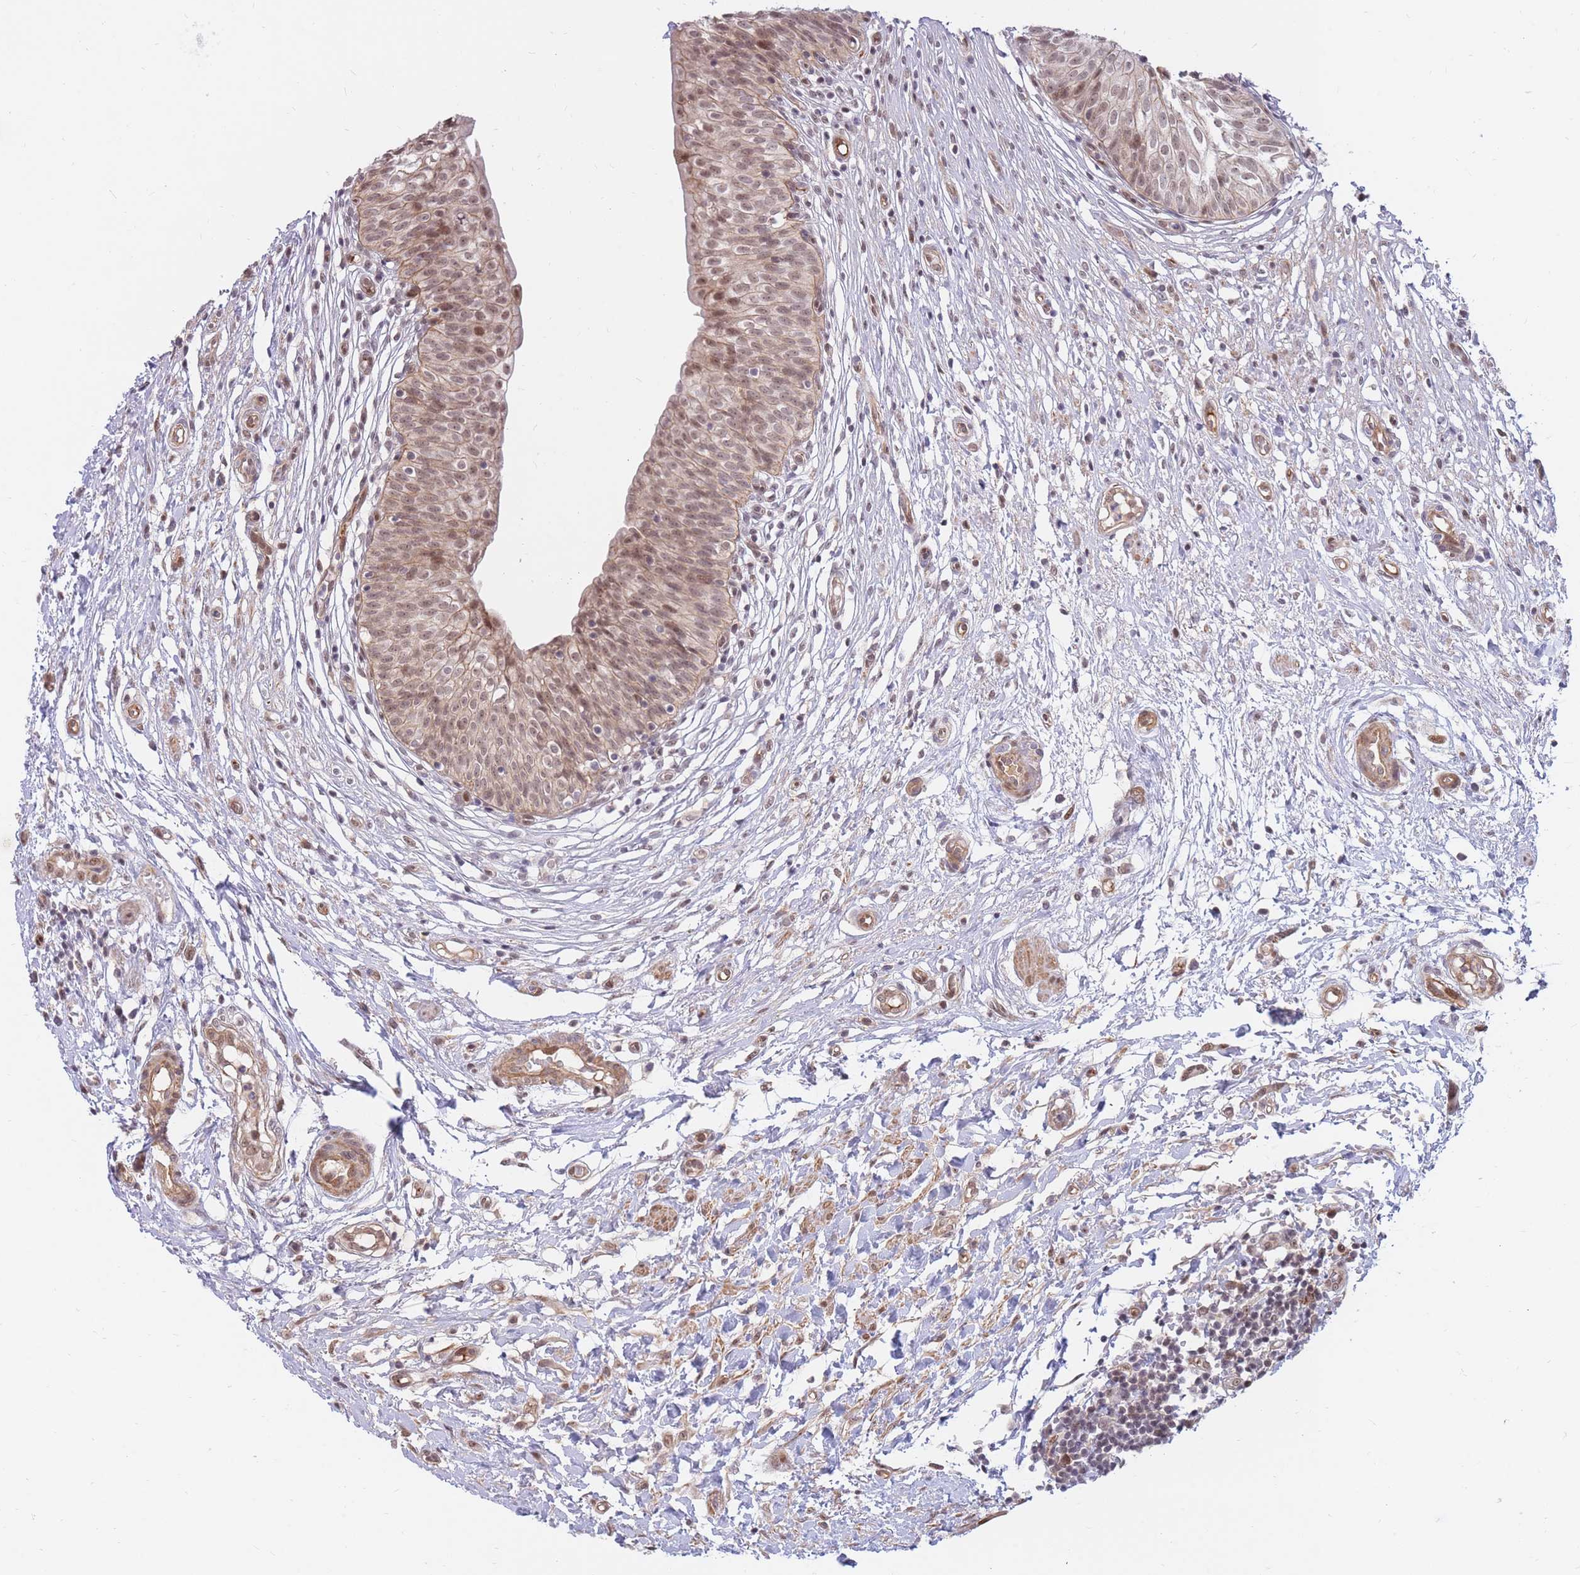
{"staining": {"intensity": "moderate", "quantity": ">75%", "location": "nuclear"}, "tissue": "urinary bladder", "cell_type": "Urothelial cells", "image_type": "normal", "snomed": [{"axis": "morphology", "description": "Normal tissue, NOS"}, {"axis": "topography", "description": "Urinary bladder"}], "caption": "Urinary bladder stained with IHC reveals moderate nuclear staining in approximately >75% of urothelial cells.", "gene": "ERICH6B", "patient": {"sex": "male", "age": 55}}